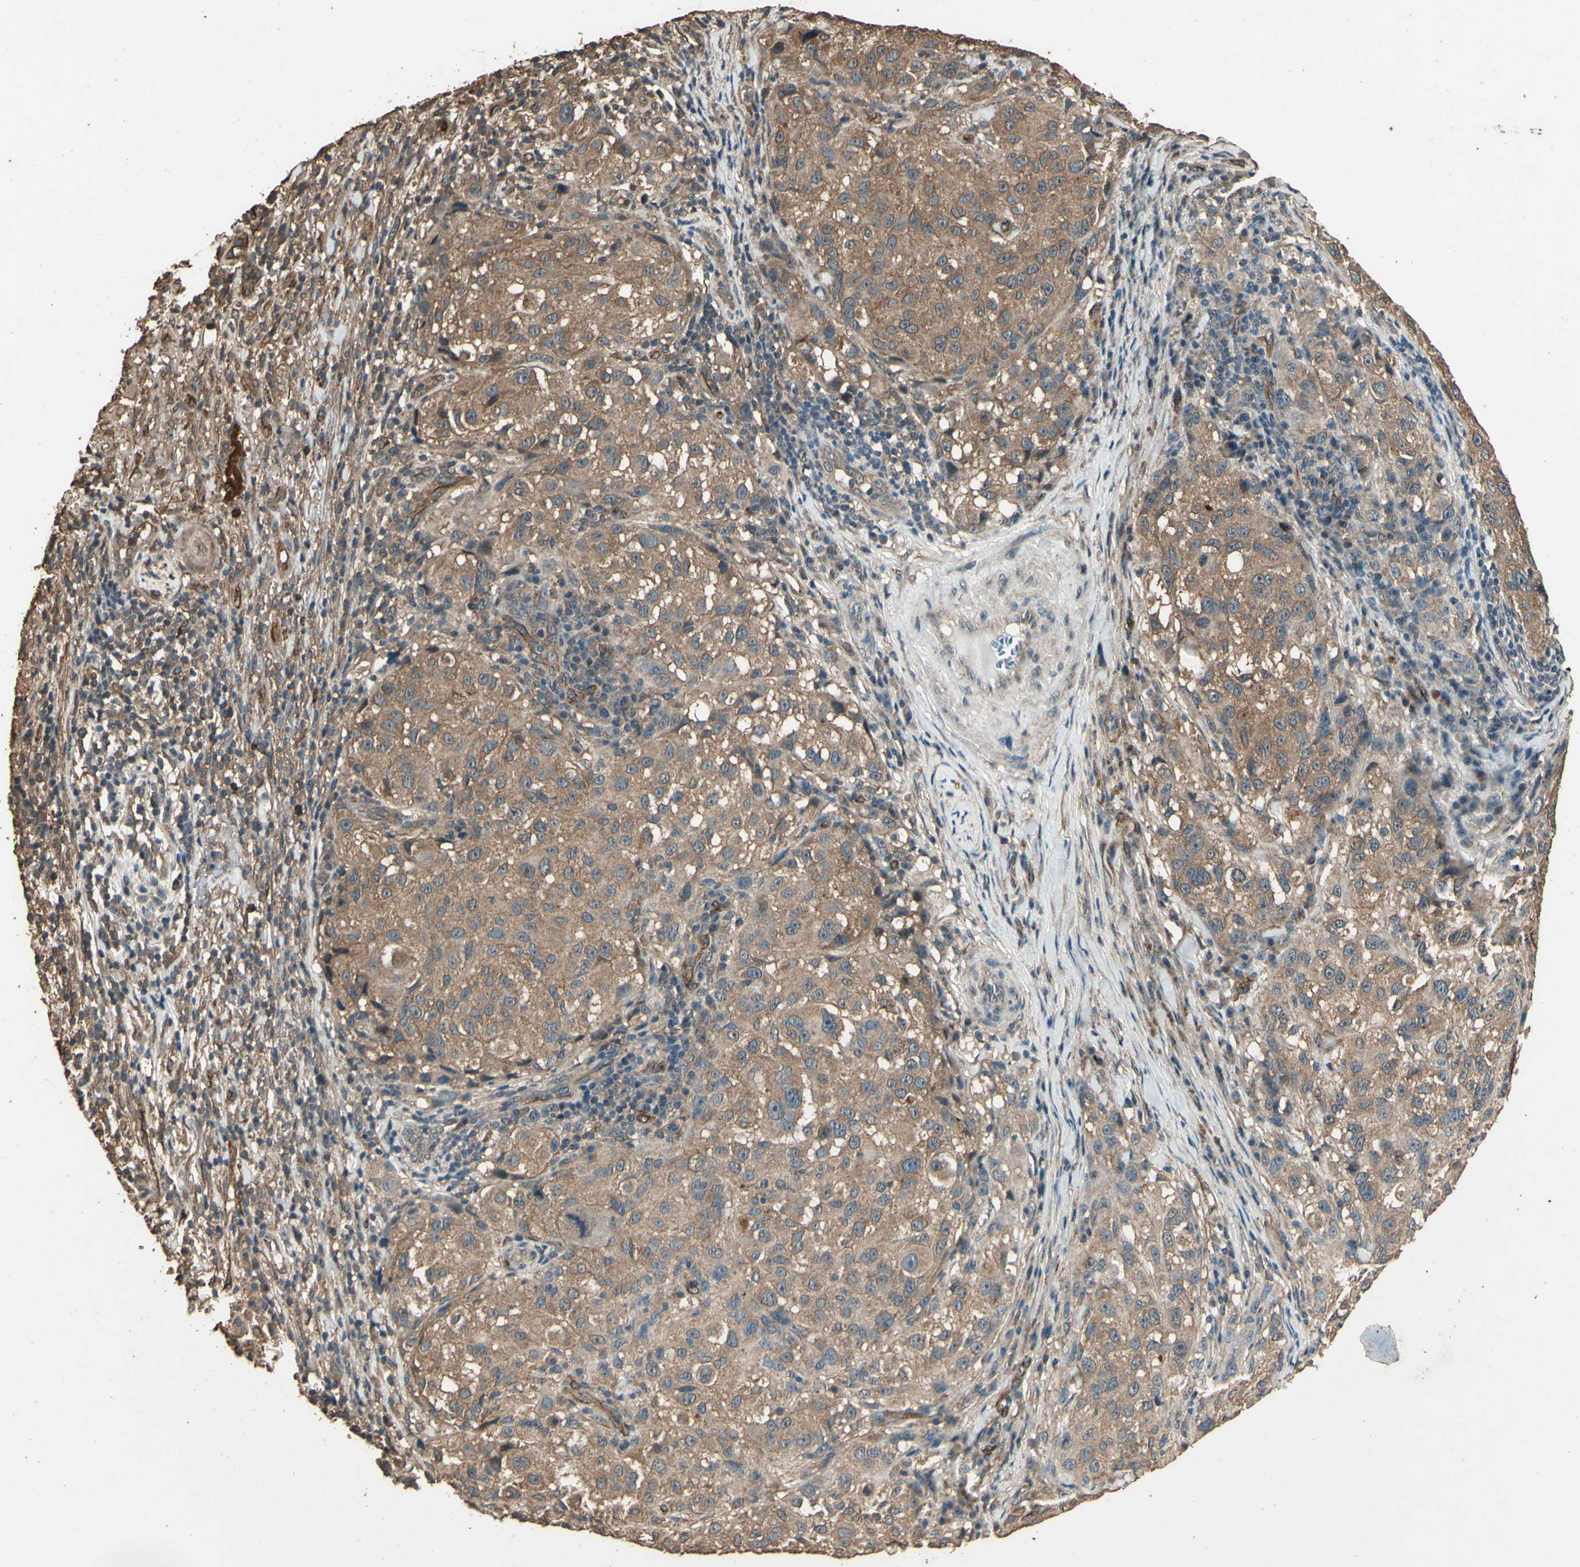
{"staining": {"intensity": "moderate", "quantity": ">75%", "location": "cytoplasmic/membranous"}, "tissue": "melanoma", "cell_type": "Tumor cells", "image_type": "cancer", "snomed": [{"axis": "morphology", "description": "Necrosis, NOS"}, {"axis": "morphology", "description": "Malignant melanoma, NOS"}, {"axis": "topography", "description": "Skin"}], "caption": "An image of human melanoma stained for a protein displays moderate cytoplasmic/membranous brown staining in tumor cells.", "gene": "TSPO", "patient": {"sex": "female", "age": 87}}